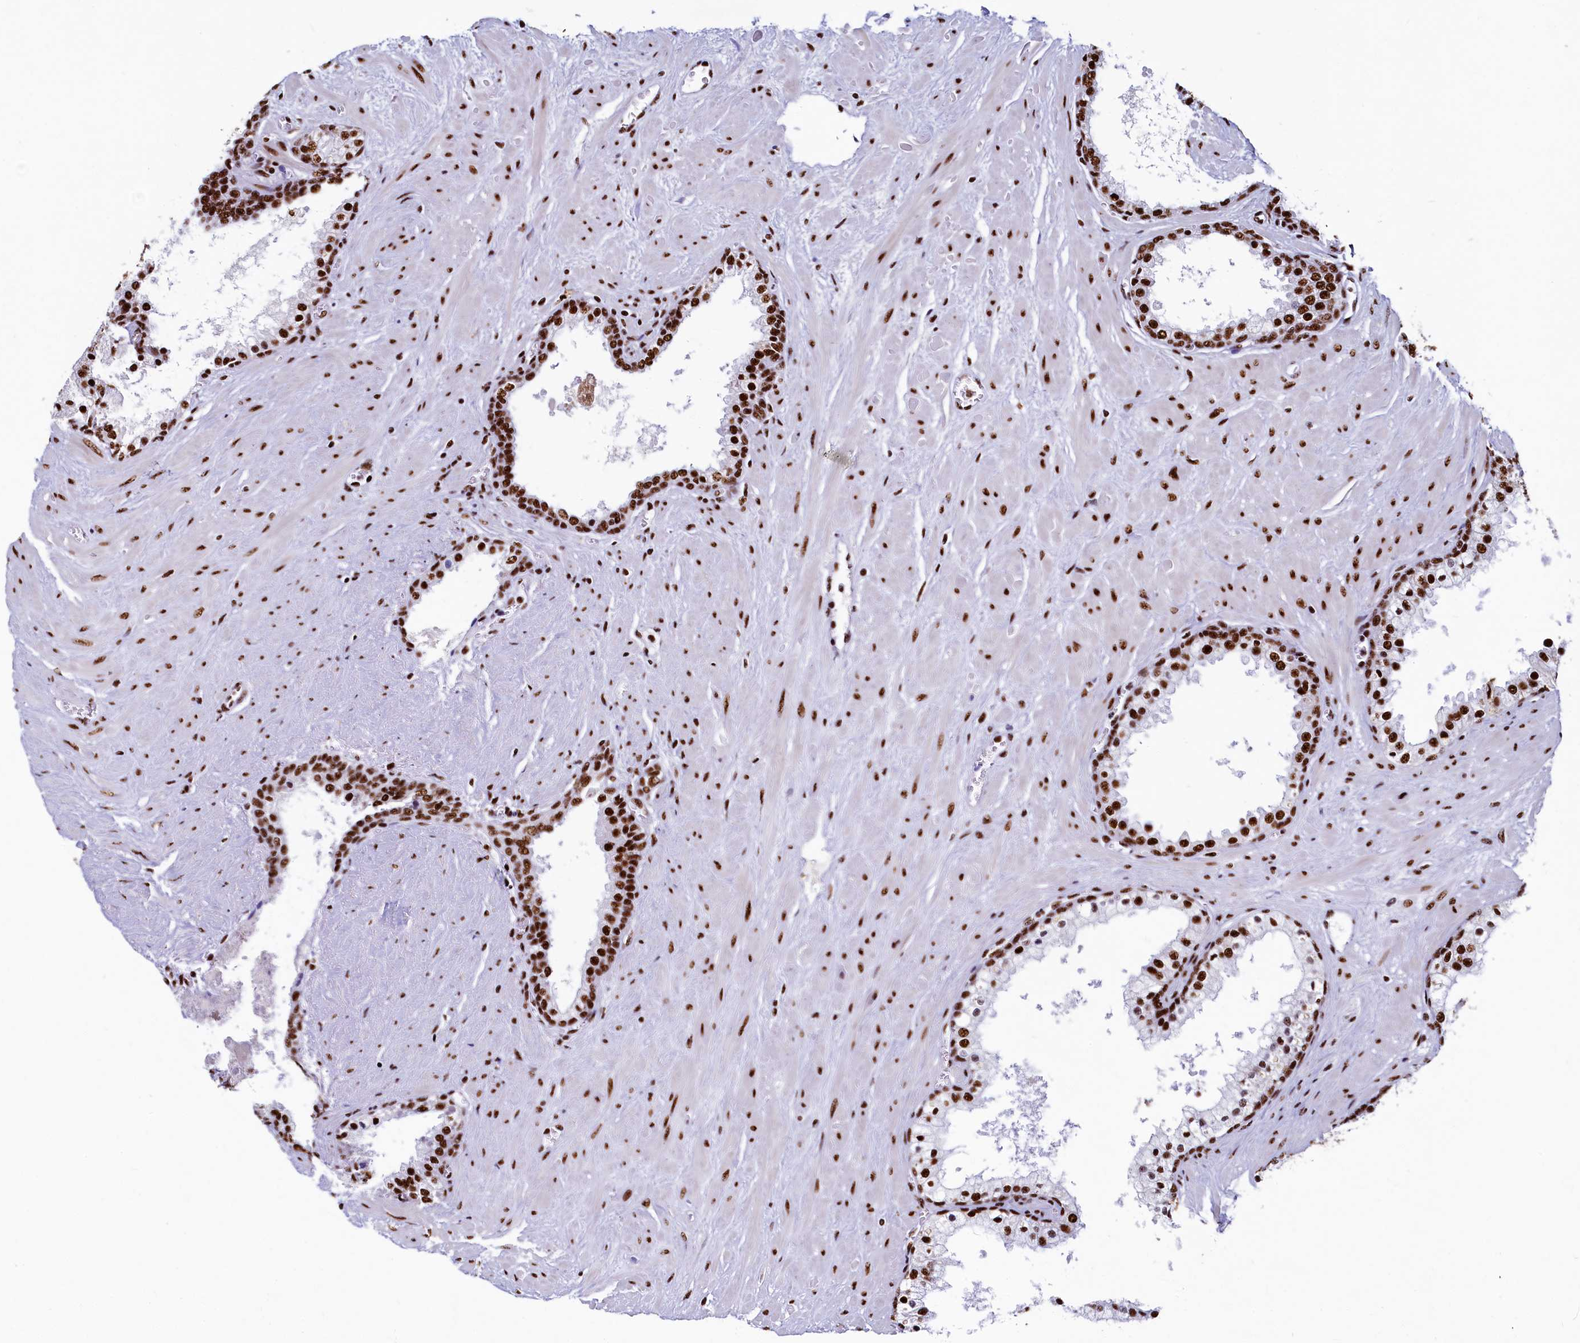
{"staining": {"intensity": "strong", "quantity": ">75%", "location": "nuclear"}, "tissue": "prostate cancer", "cell_type": "Tumor cells", "image_type": "cancer", "snomed": [{"axis": "morphology", "description": "Adenocarcinoma, High grade"}, {"axis": "topography", "description": "Prostate"}], "caption": "Immunohistochemistry (IHC) micrograph of prostate cancer stained for a protein (brown), which shows high levels of strong nuclear staining in approximately >75% of tumor cells.", "gene": "SRRM2", "patient": {"sex": "male", "age": 64}}